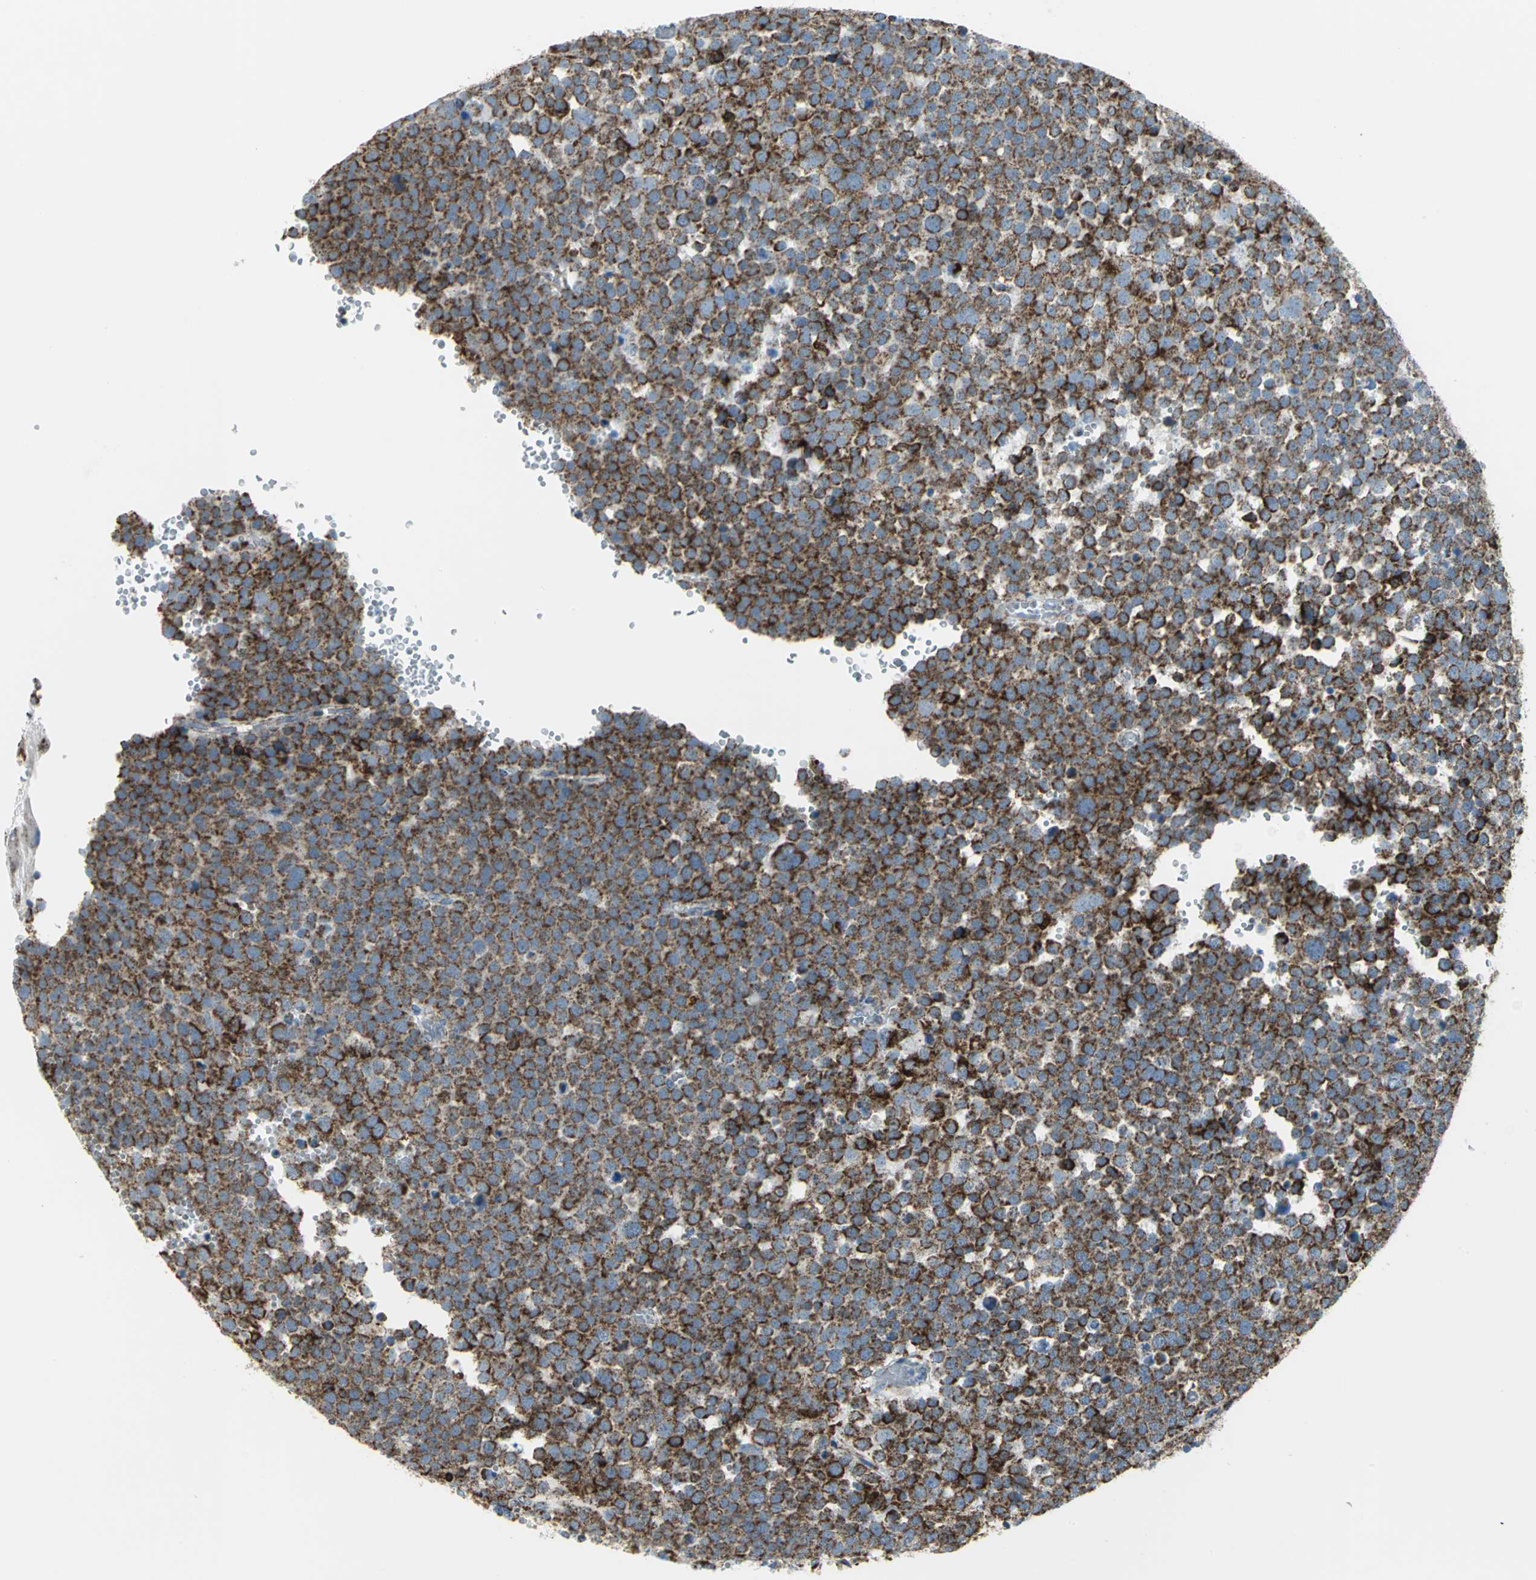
{"staining": {"intensity": "strong", "quantity": ">75%", "location": "cytoplasmic/membranous"}, "tissue": "testis cancer", "cell_type": "Tumor cells", "image_type": "cancer", "snomed": [{"axis": "morphology", "description": "Seminoma, NOS"}, {"axis": "topography", "description": "Testis"}], "caption": "Immunohistochemical staining of human testis seminoma reveals high levels of strong cytoplasmic/membranous positivity in approximately >75% of tumor cells.", "gene": "NTRK1", "patient": {"sex": "male", "age": 71}}